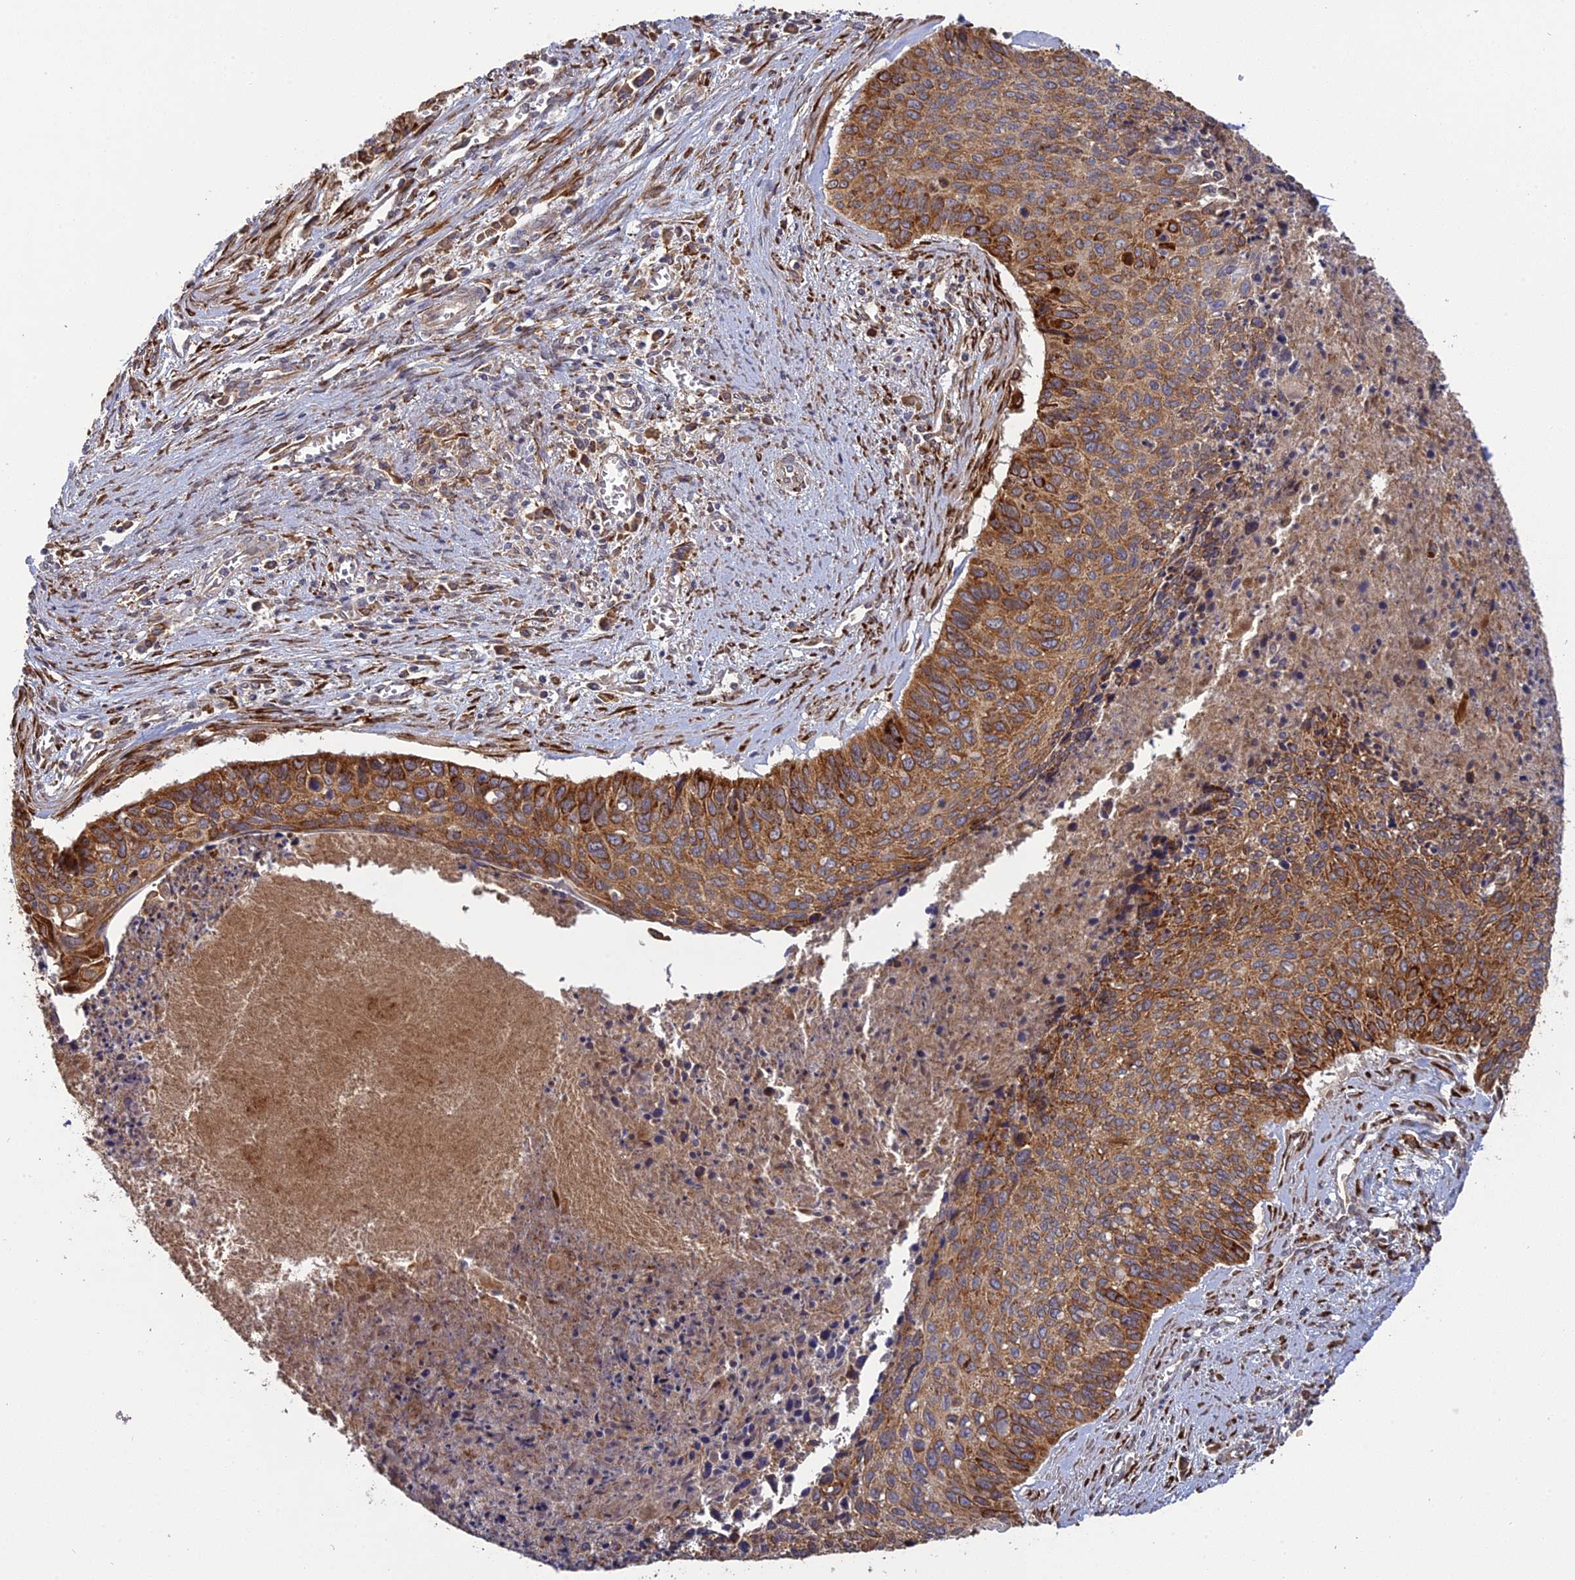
{"staining": {"intensity": "strong", "quantity": ">75%", "location": "cytoplasmic/membranous"}, "tissue": "cervical cancer", "cell_type": "Tumor cells", "image_type": "cancer", "snomed": [{"axis": "morphology", "description": "Squamous cell carcinoma, NOS"}, {"axis": "topography", "description": "Cervix"}], "caption": "A high amount of strong cytoplasmic/membranous expression is seen in approximately >75% of tumor cells in cervical cancer (squamous cell carcinoma) tissue.", "gene": "PPIC", "patient": {"sex": "female", "age": 55}}